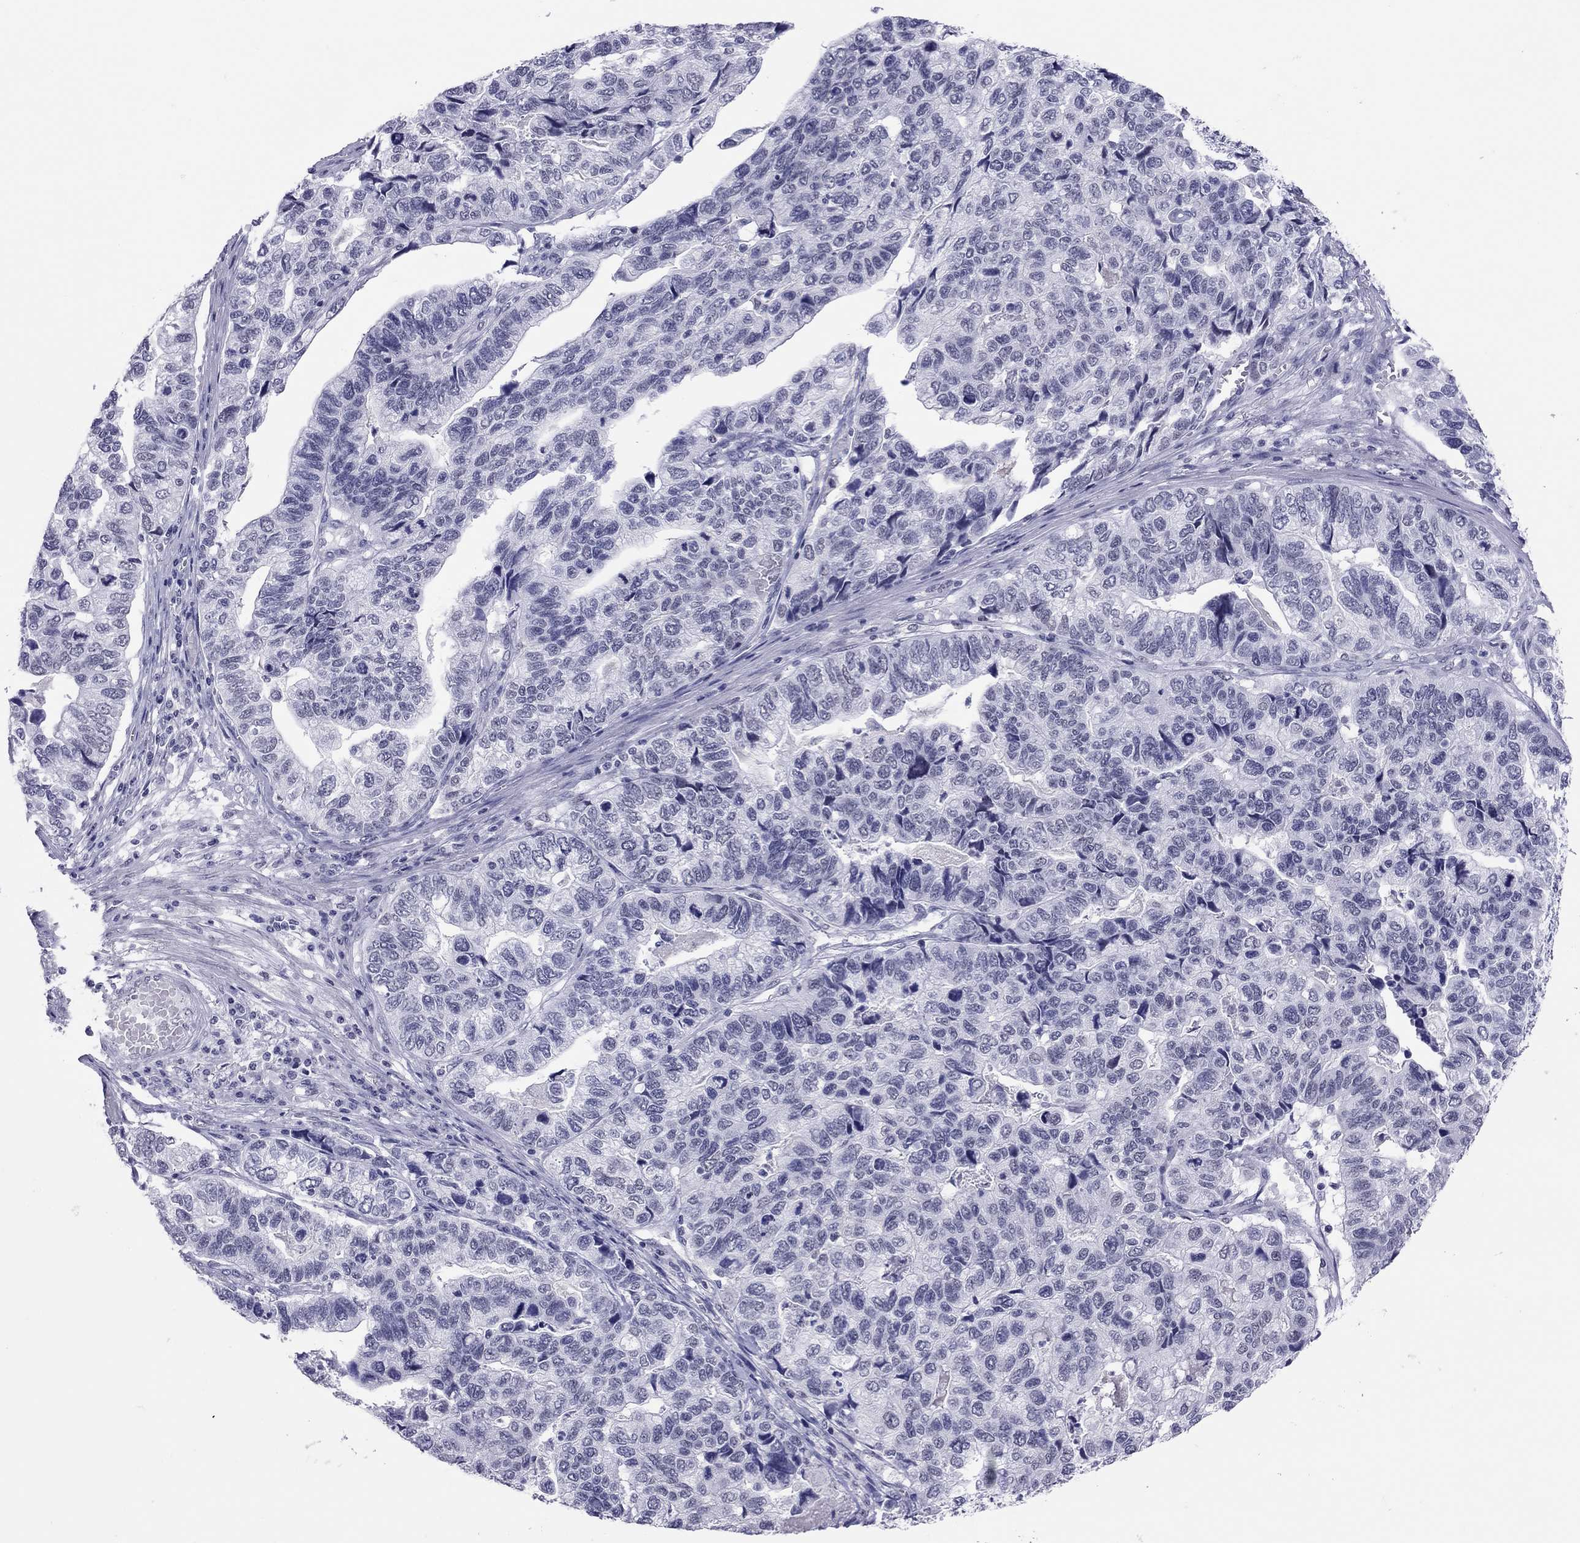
{"staining": {"intensity": "negative", "quantity": "none", "location": "none"}, "tissue": "stomach cancer", "cell_type": "Tumor cells", "image_type": "cancer", "snomed": [{"axis": "morphology", "description": "Adenocarcinoma, NOS"}, {"axis": "topography", "description": "Stomach, upper"}], "caption": "There is no significant positivity in tumor cells of adenocarcinoma (stomach).", "gene": "JHY", "patient": {"sex": "female", "age": 67}}